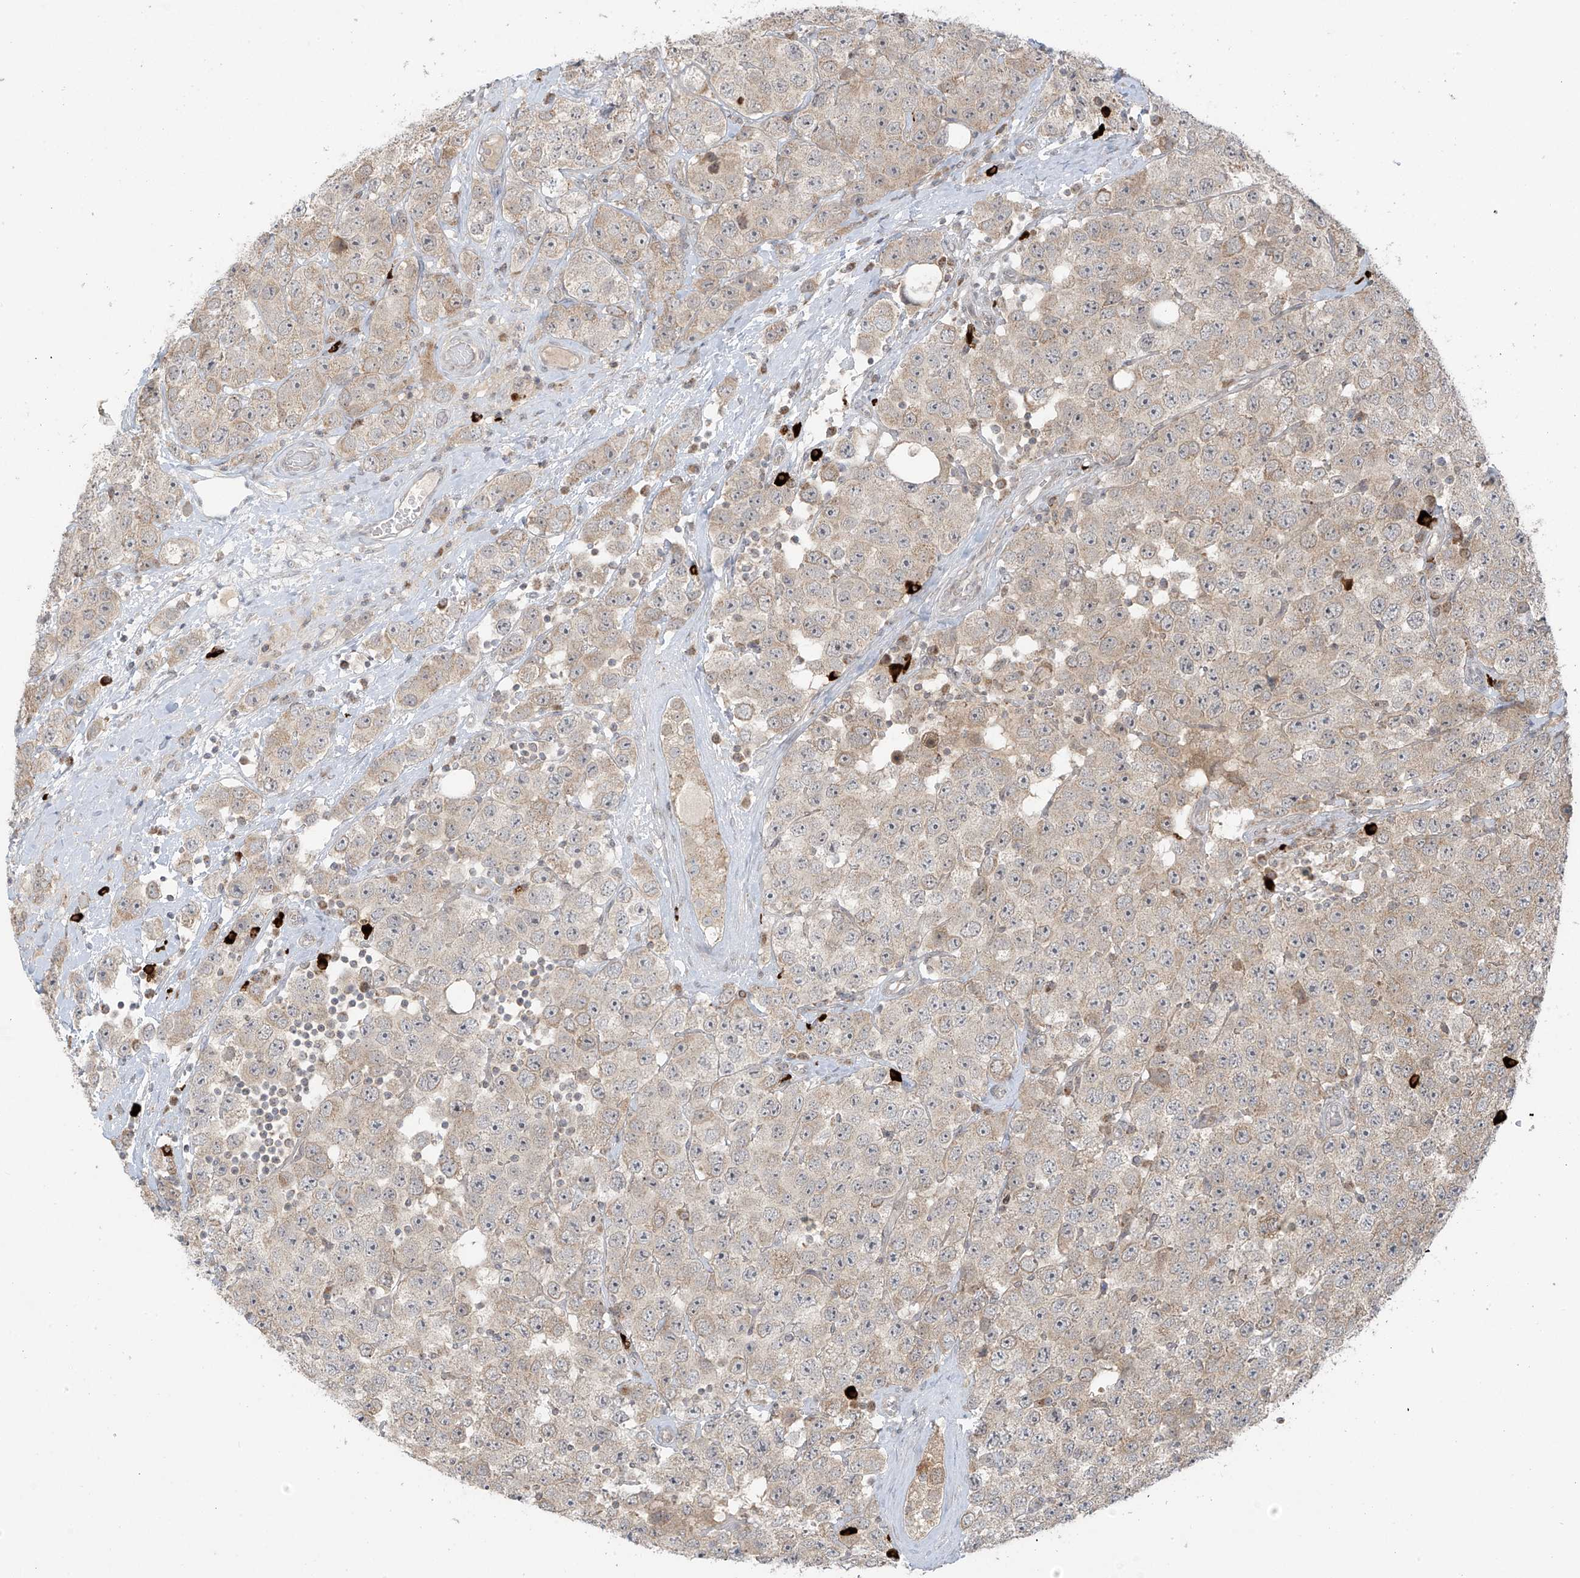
{"staining": {"intensity": "weak", "quantity": "25%-75%", "location": "cytoplasmic/membranous"}, "tissue": "testis cancer", "cell_type": "Tumor cells", "image_type": "cancer", "snomed": [{"axis": "morphology", "description": "Seminoma, NOS"}, {"axis": "topography", "description": "Testis"}], "caption": "A micrograph of human testis cancer (seminoma) stained for a protein displays weak cytoplasmic/membranous brown staining in tumor cells. Using DAB (3,3'-diaminobenzidine) (brown) and hematoxylin (blue) stains, captured at high magnification using brightfield microscopy.", "gene": "HDDC2", "patient": {"sex": "male", "age": 28}}